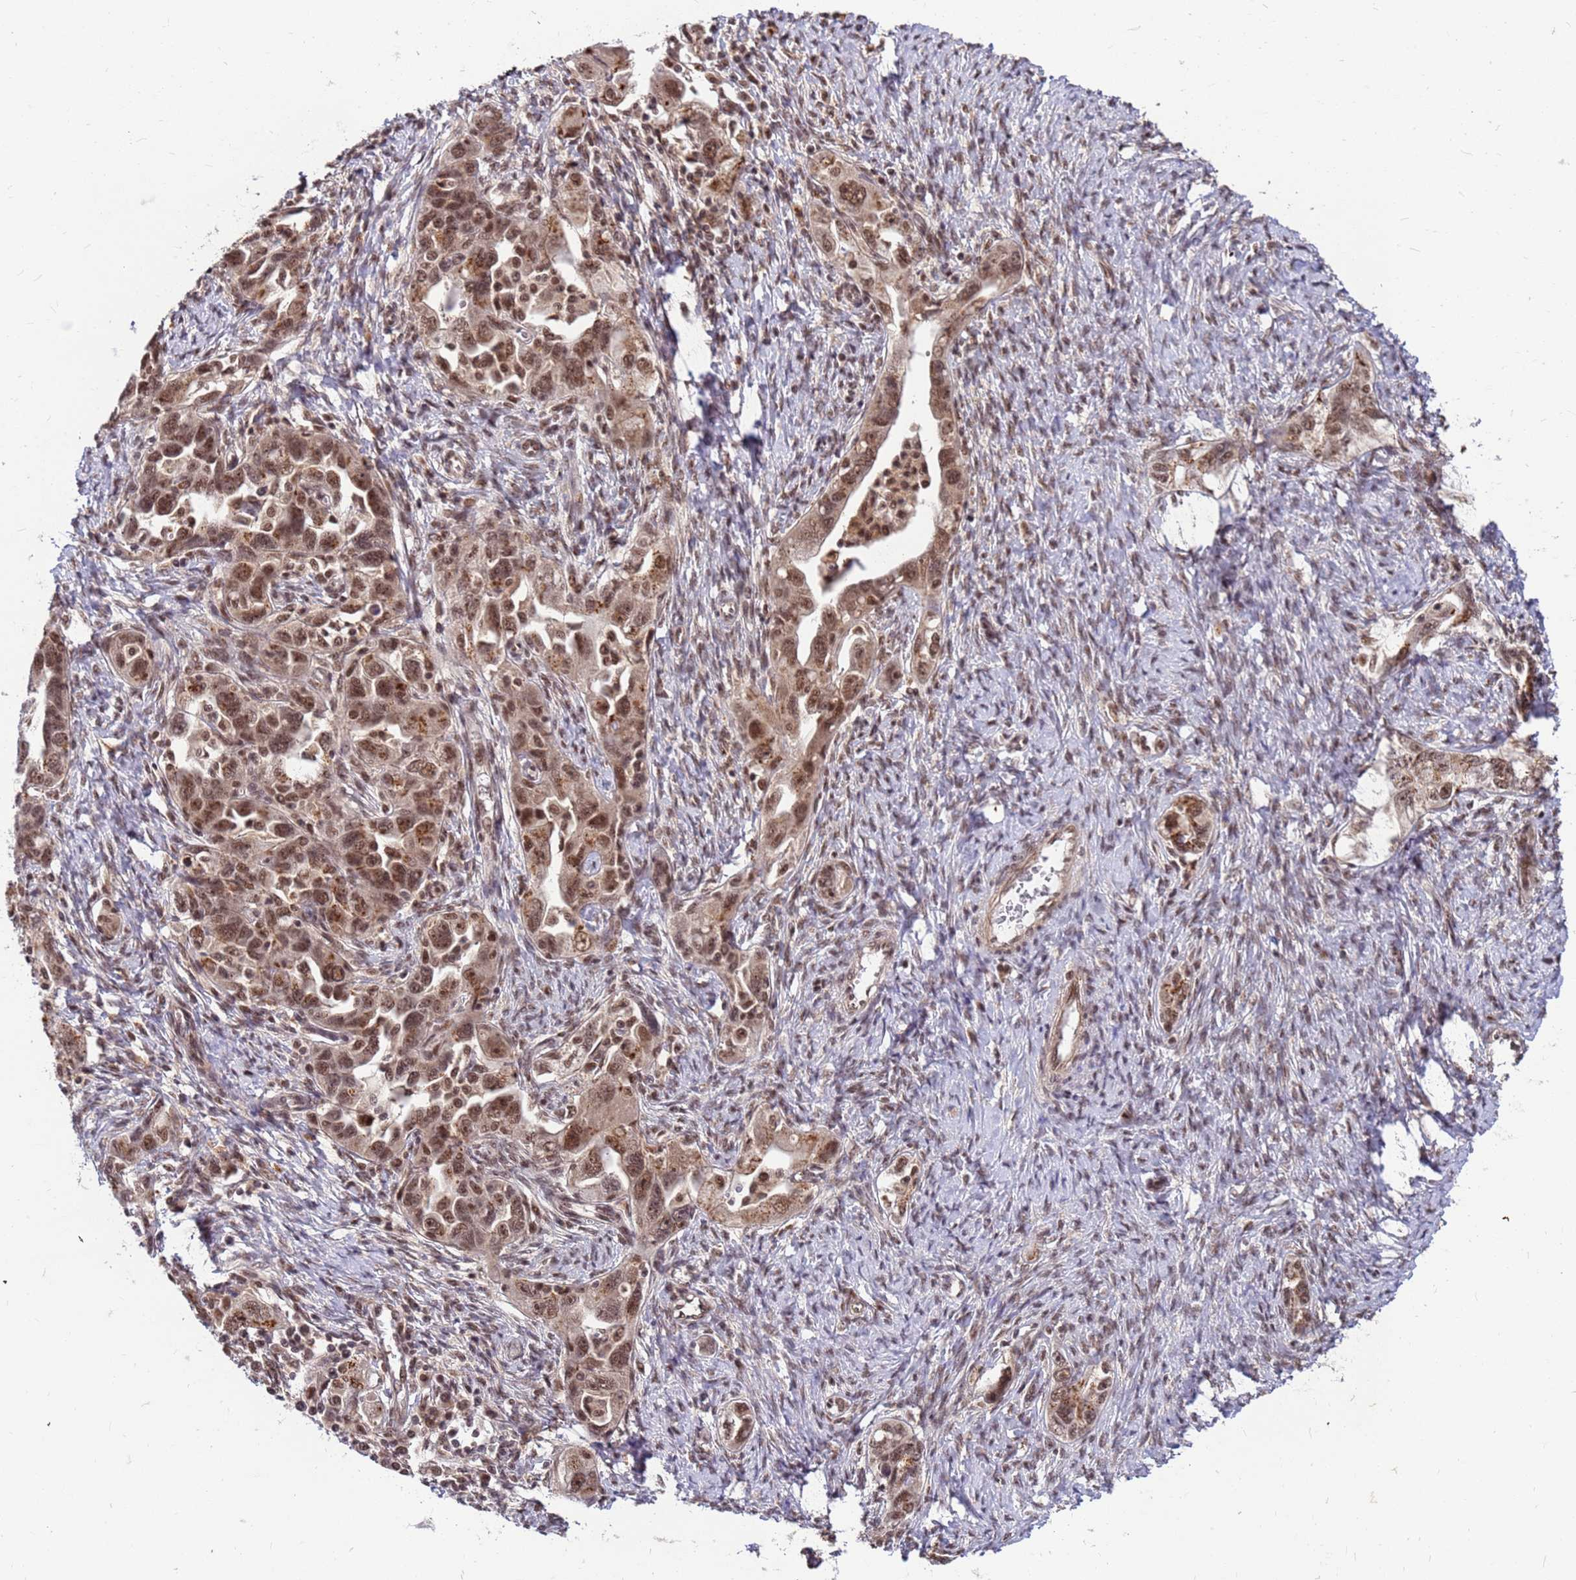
{"staining": {"intensity": "moderate", "quantity": ">75%", "location": "nuclear"}, "tissue": "ovarian cancer", "cell_type": "Tumor cells", "image_type": "cancer", "snomed": [{"axis": "morphology", "description": "Carcinoma, NOS"}, {"axis": "morphology", "description": "Cystadenocarcinoma, serous, NOS"}, {"axis": "topography", "description": "Ovary"}], "caption": "A photomicrograph showing moderate nuclear expression in approximately >75% of tumor cells in ovarian cancer (serous cystadenocarcinoma), as visualized by brown immunohistochemical staining.", "gene": "NCBP2", "patient": {"sex": "female", "age": 69}}